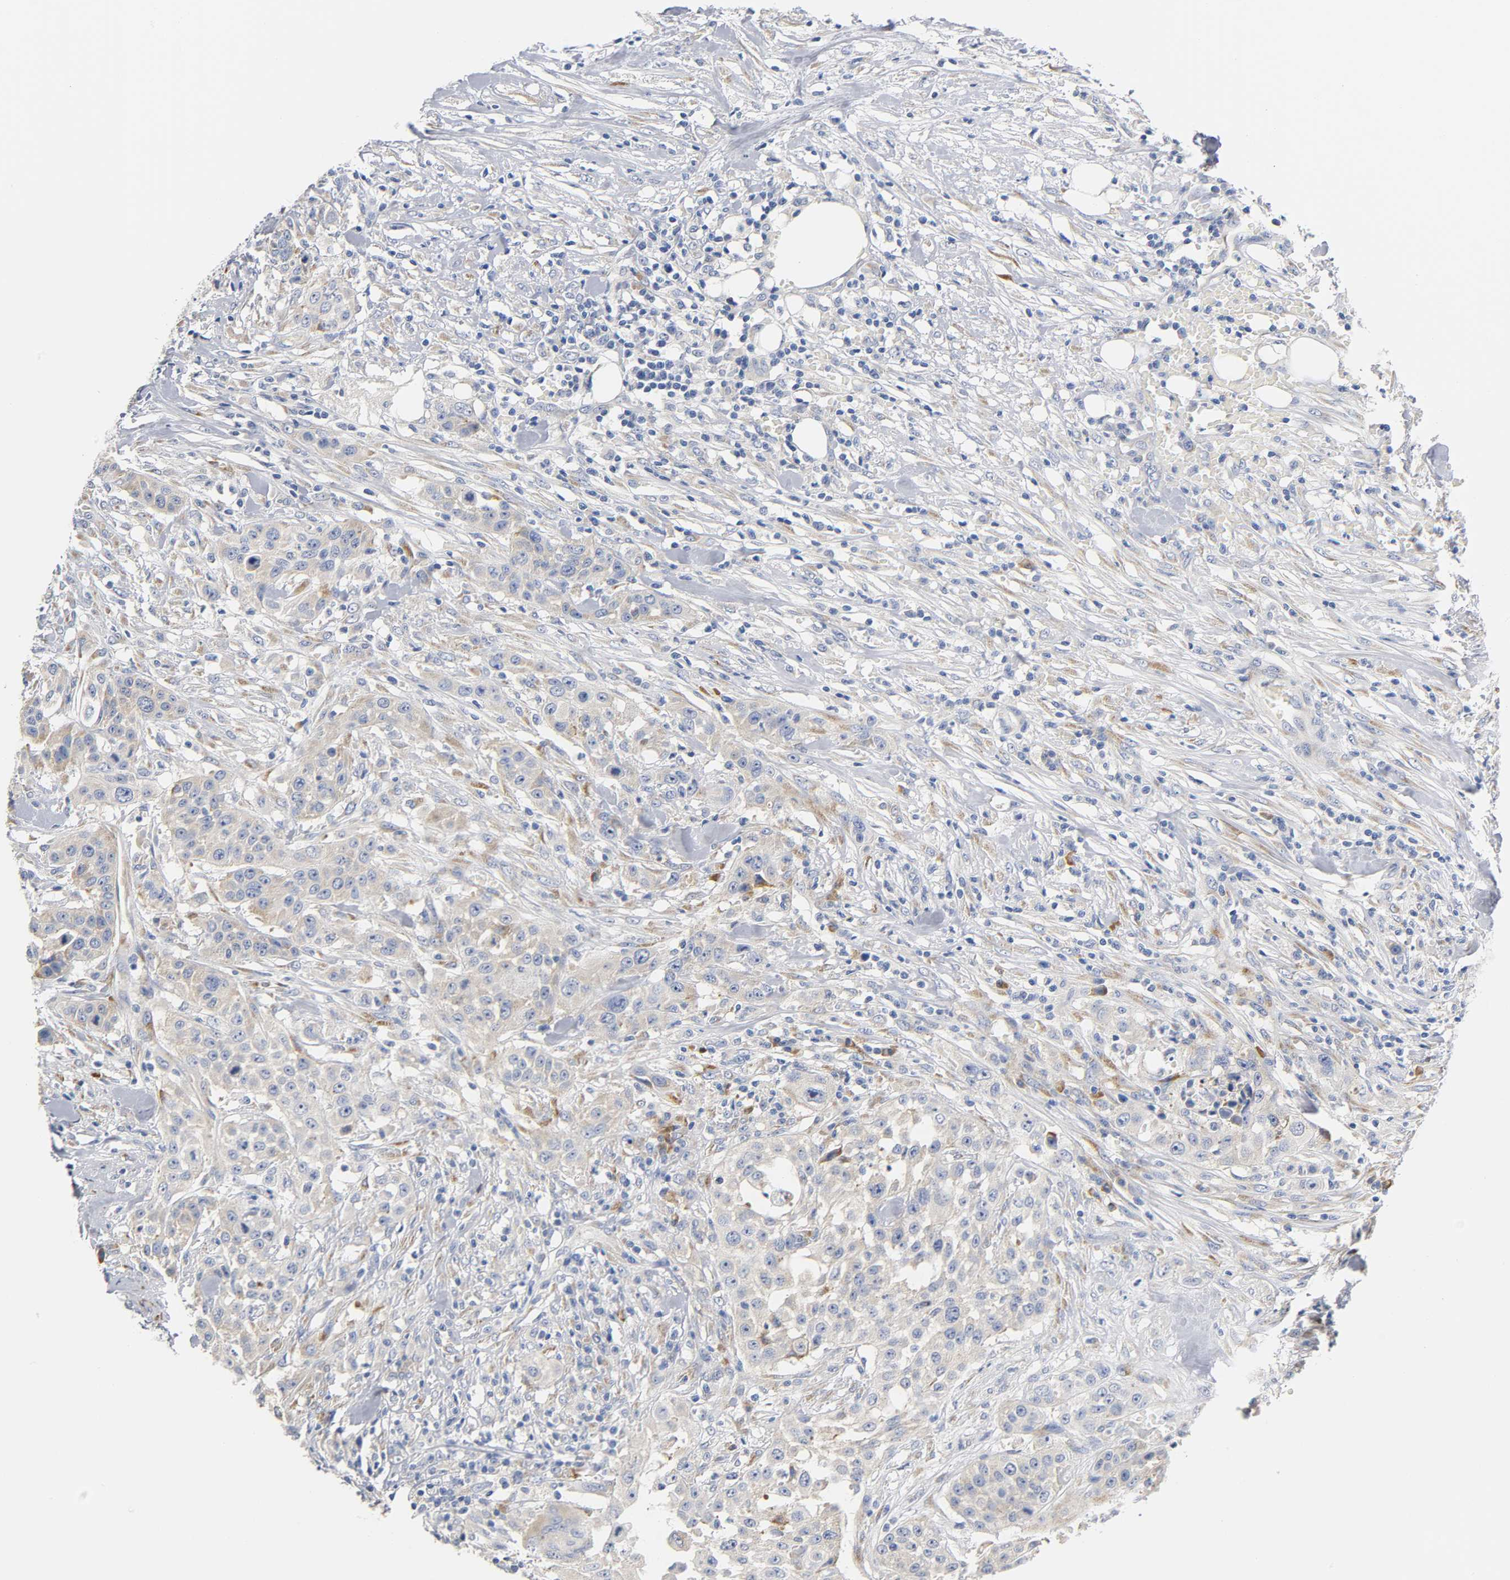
{"staining": {"intensity": "weak", "quantity": ">75%", "location": "cytoplasmic/membranous"}, "tissue": "urothelial cancer", "cell_type": "Tumor cells", "image_type": "cancer", "snomed": [{"axis": "morphology", "description": "Urothelial carcinoma, High grade"}, {"axis": "topography", "description": "Urinary bladder"}], "caption": "Immunohistochemical staining of human high-grade urothelial carcinoma shows weak cytoplasmic/membranous protein expression in about >75% of tumor cells. Immunohistochemistry stains the protein of interest in brown and the nuclei are stained blue.", "gene": "REL", "patient": {"sex": "male", "age": 74}}